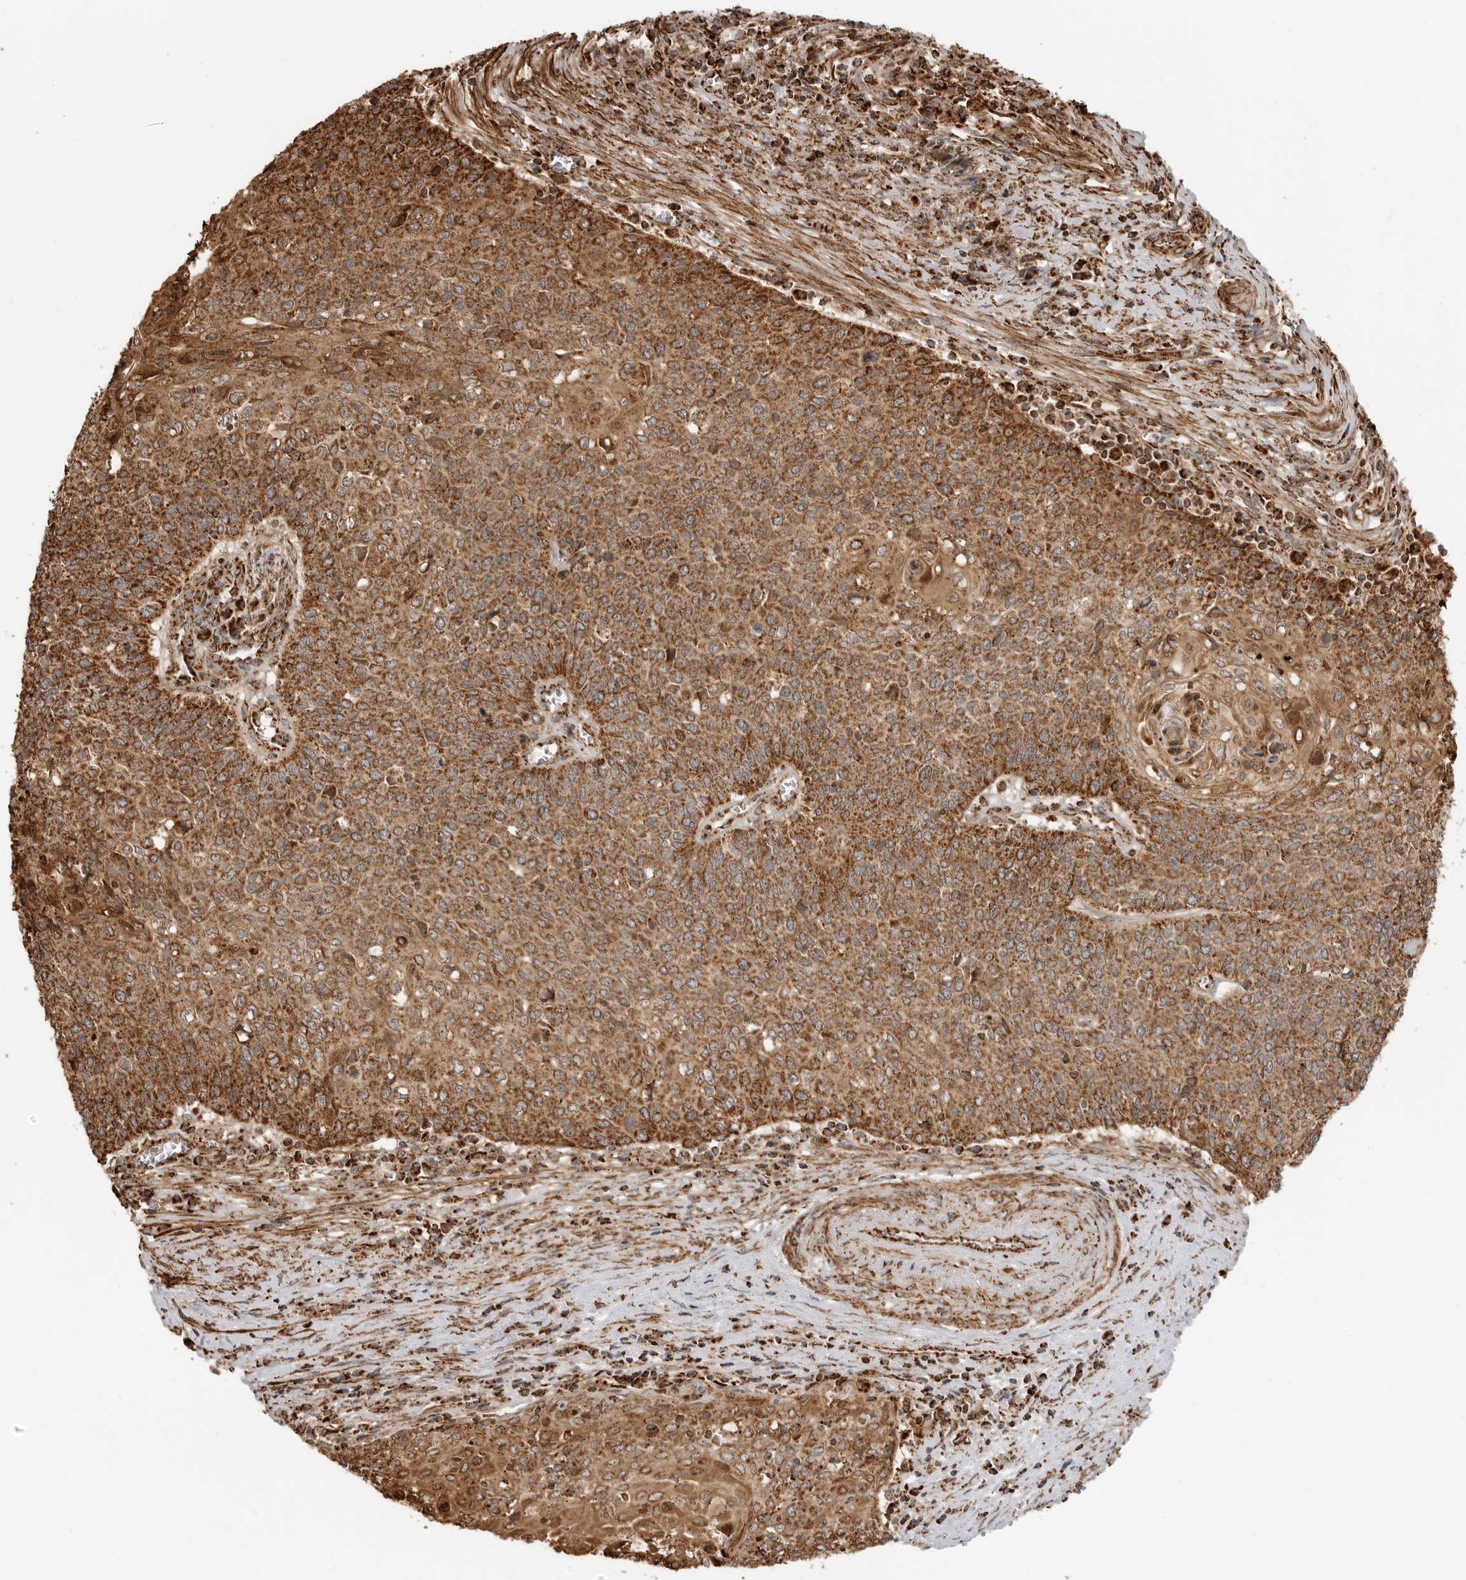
{"staining": {"intensity": "strong", "quantity": ">75%", "location": "cytoplasmic/membranous"}, "tissue": "cervical cancer", "cell_type": "Tumor cells", "image_type": "cancer", "snomed": [{"axis": "morphology", "description": "Squamous cell carcinoma, NOS"}, {"axis": "topography", "description": "Cervix"}], "caption": "The photomicrograph demonstrates a brown stain indicating the presence of a protein in the cytoplasmic/membranous of tumor cells in cervical squamous cell carcinoma.", "gene": "BMP2K", "patient": {"sex": "female", "age": 39}}